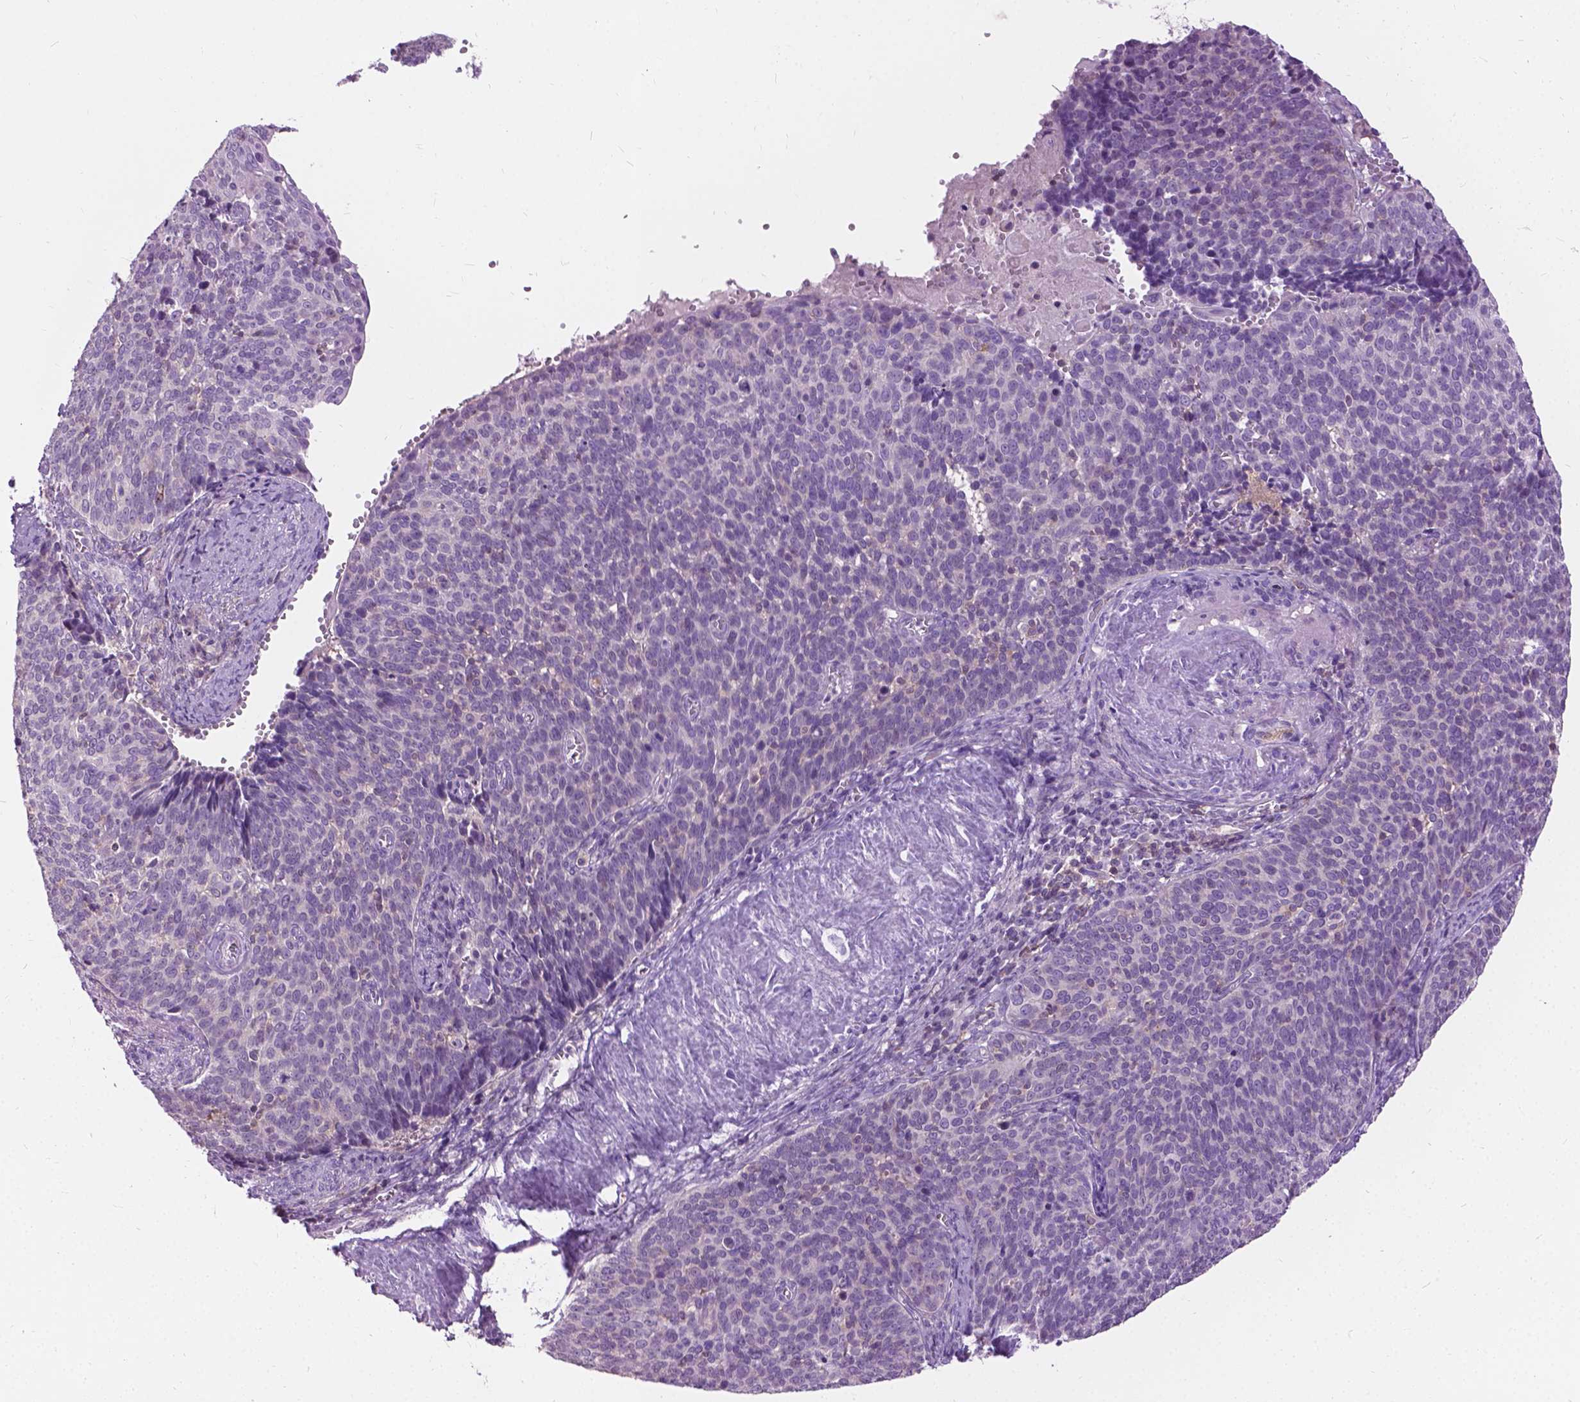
{"staining": {"intensity": "negative", "quantity": "none", "location": "none"}, "tissue": "cervical cancer", "cell_type": "Tumor cells", "image_type": "cancer", "snomed": [{"axis": "morphology", "description": "Normal tissue, NOS"}, {"axis": "morphology", "description": "Squamous cell carcinoma, NOS"}, {"axis": "topography", "description": "Cervix"}], "caption": "A high-resolution micrograph shows immunohistochemistry staining of cervical squamous cell carcinoma, which shows no significant expression in tumor cells. The staining was performed using DAB (3,3'-diaminobenzidine) to visualize the protein expression in brown, while the nuclei were stained in blue with hematoxylin (Magnification: 20x).", "gene": "JAK3", "patient": {"sex": "female", "age": 39}}